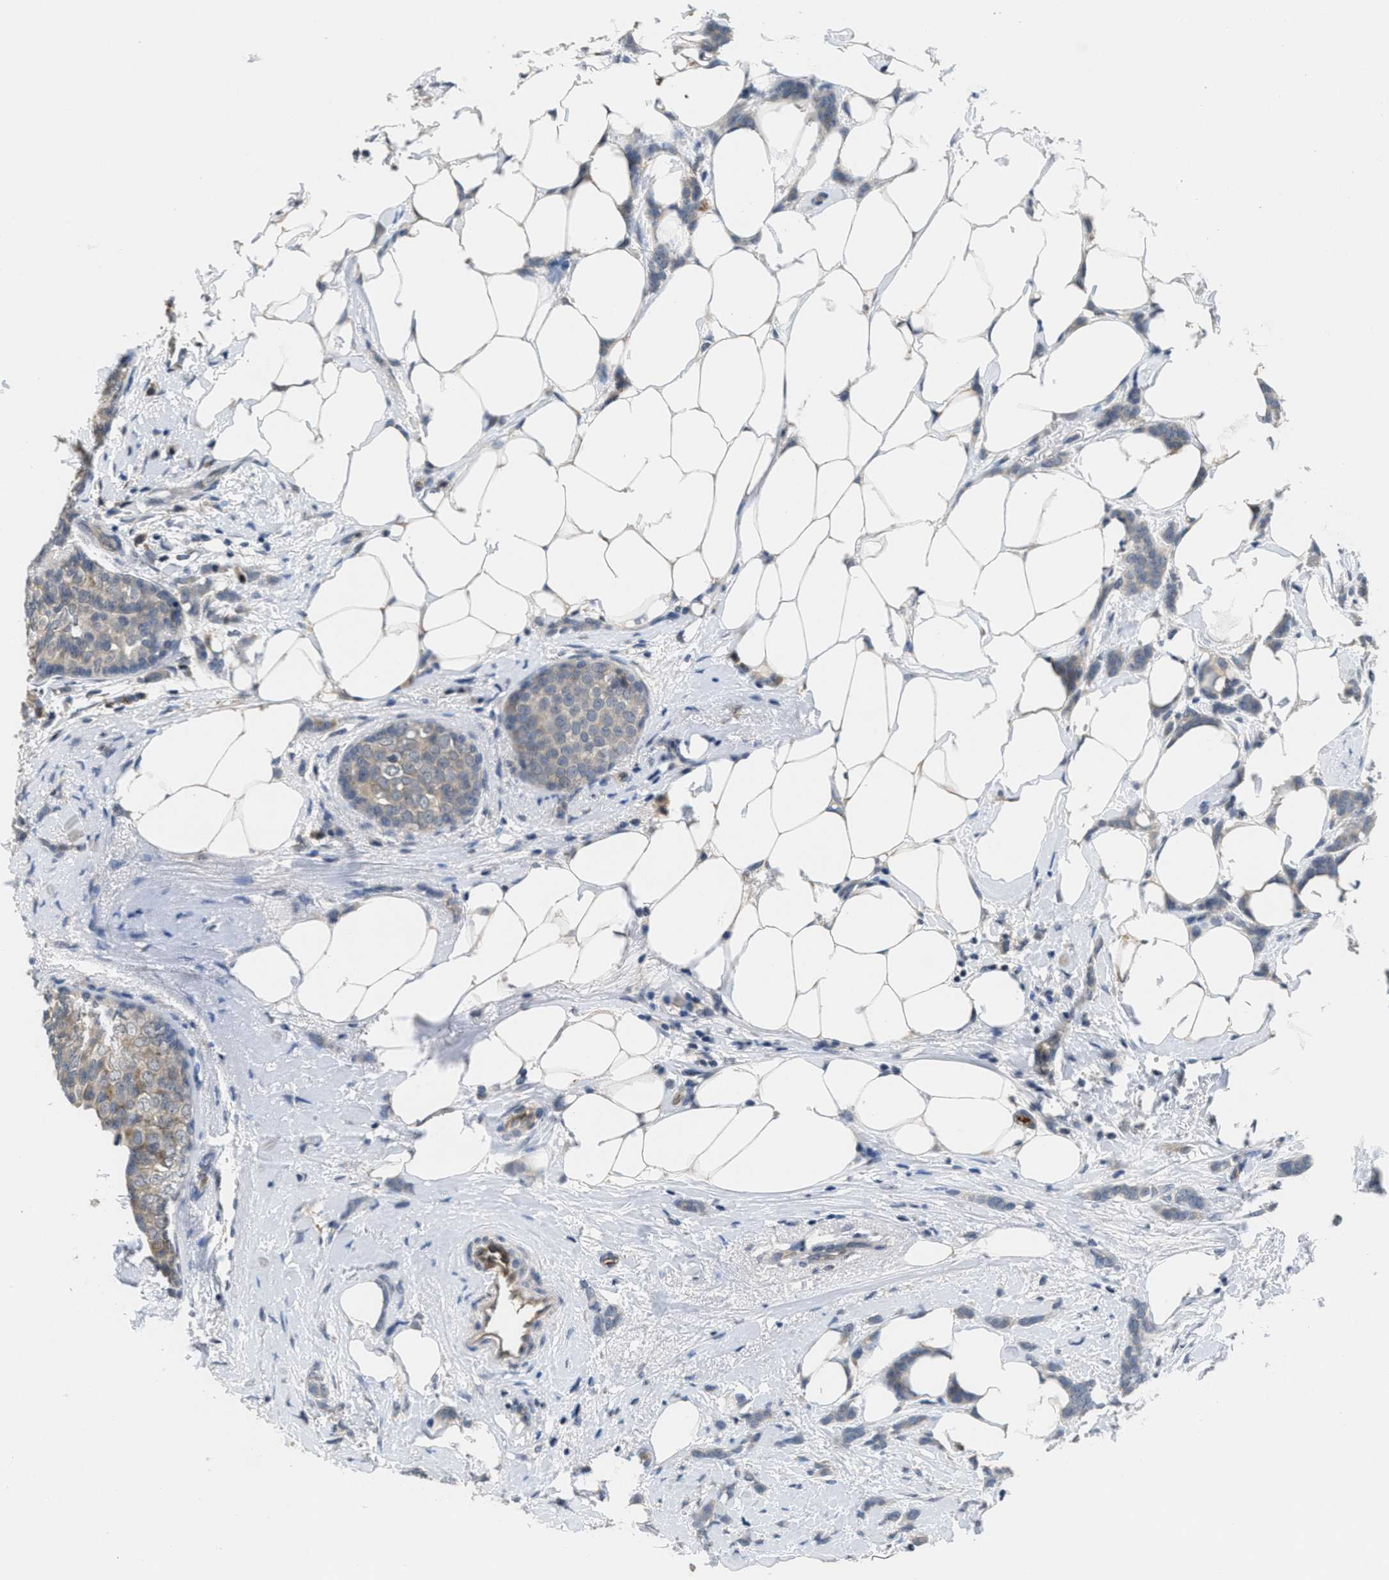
{"staining": {"intensity": "weak", "quantity": "<25%", "location": "cytoplasmic/membranous"}, "tissue": "breast cancer", "cell_type": "Tumor cells", "image_type": "cancer", "snomed": [{"axis": "morphology", "description": "Lobular carcinoma, in situ"}, {"axis": "morphology", "description": "Lobular carcinoma"}, {"axis": "topography", "description": "Breast"}], "caption": "Histopathology image shows no protein expression in tumor cells of breast cancer tissue.", "gene": "ANGPT1", "patient": {"sex": "female", "age": 41}}